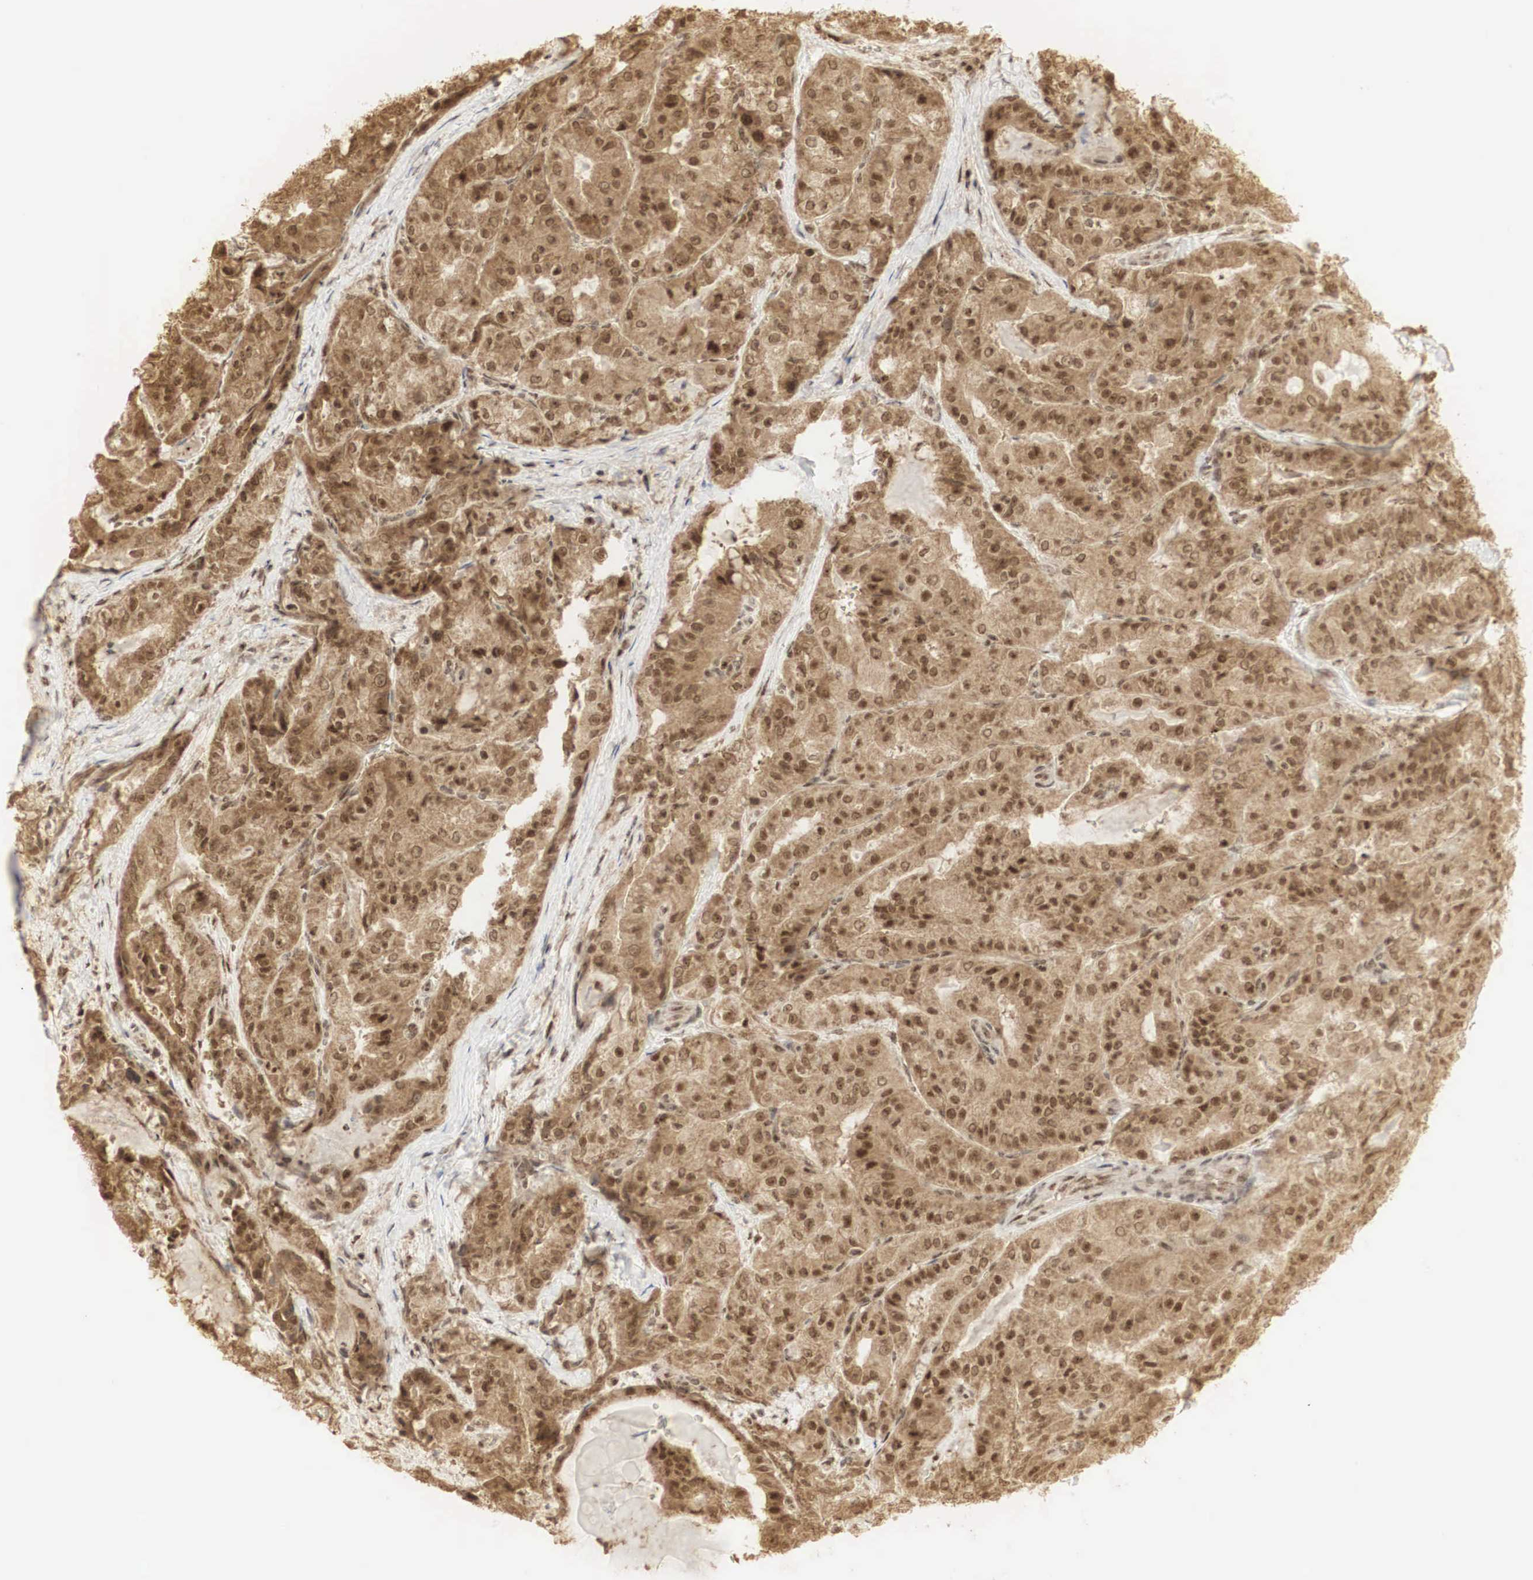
{"staining": {"intensity": "strong", "quantity": ">75%", "location": "cytoplasmic/membranous,nuclear"}, "tissue": "thyroid cancer", "cell_type": "Tumor cells", "image_type": "cancer", "snomed": [{"axis": "morphology", "description": "Papillary adenocarcinoma, NOS"}, {"axis": "topography", "description": "Thyroid gland"}], "caption": "Immunohistochemical staining of human thyroid cancer (papillary adenocarcinoma) exhibits high levels of strong cytoplasmic/membranous and nuclear staining in approximately >75% of tumor cells.", "gene": "RNF113A", "patient": {"sex": "female", "age": 71}}